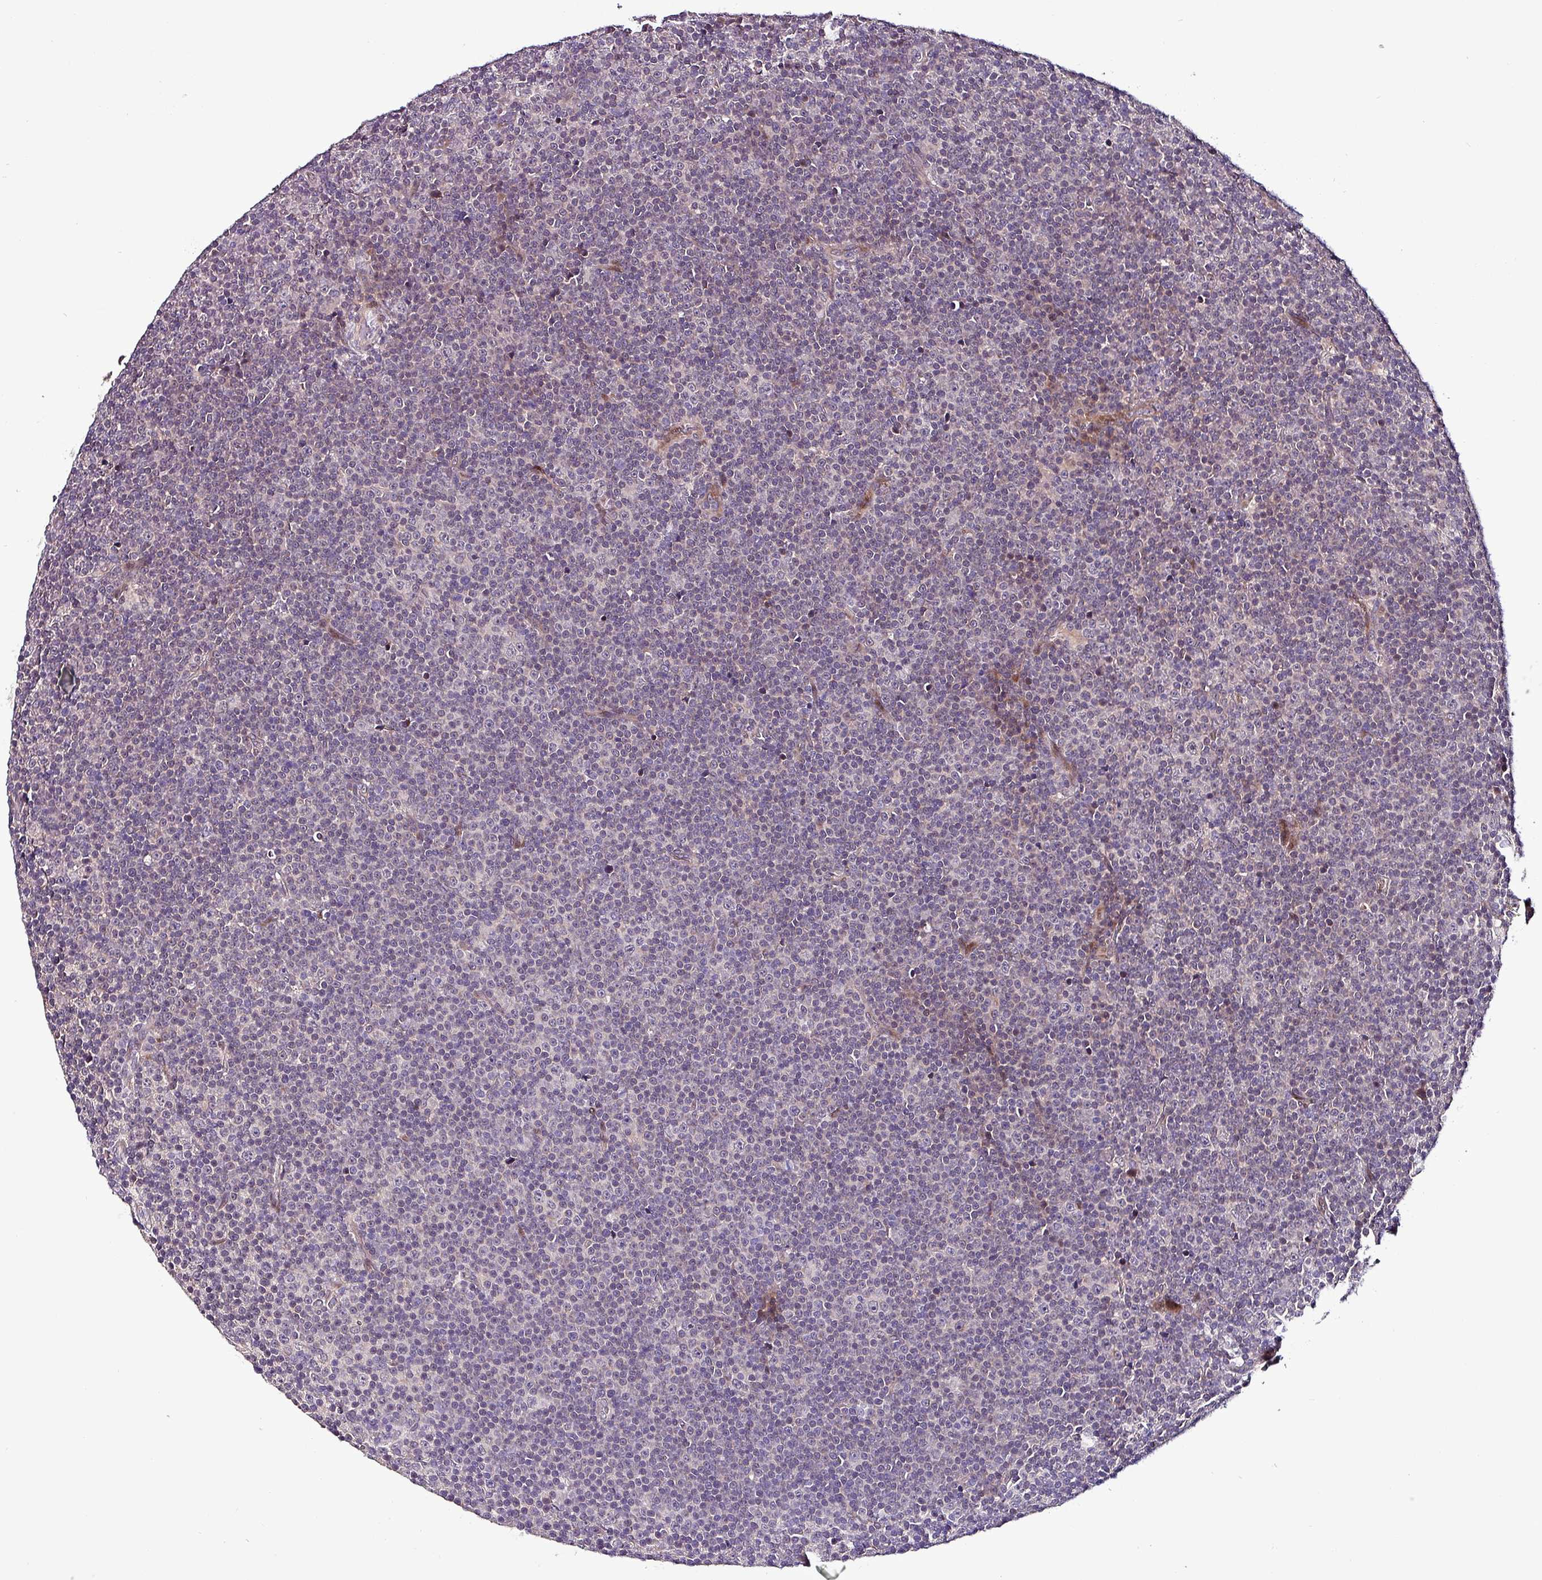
{"staining": {"intensity": "negative", "quantity": "none", "location": "none"}, "tissue": "lymphoma", "cell_type": "Tumor cells", "image_type": "cancer", "snomed": [{"axis": "morphology", "description": "Malignant lymphoma, non-Hodgkin's type, Low grade"}, {"axis": "topography", "description": "Lymph node"}], "caption": "Immunohistochemical staining of human malignant lymphoma, non-Hodgkin's type (low-grade) exhibits no significant expression in tumor cells.", "gene": "GRAPL", "patient": {"sex": "female", "age": 67}}